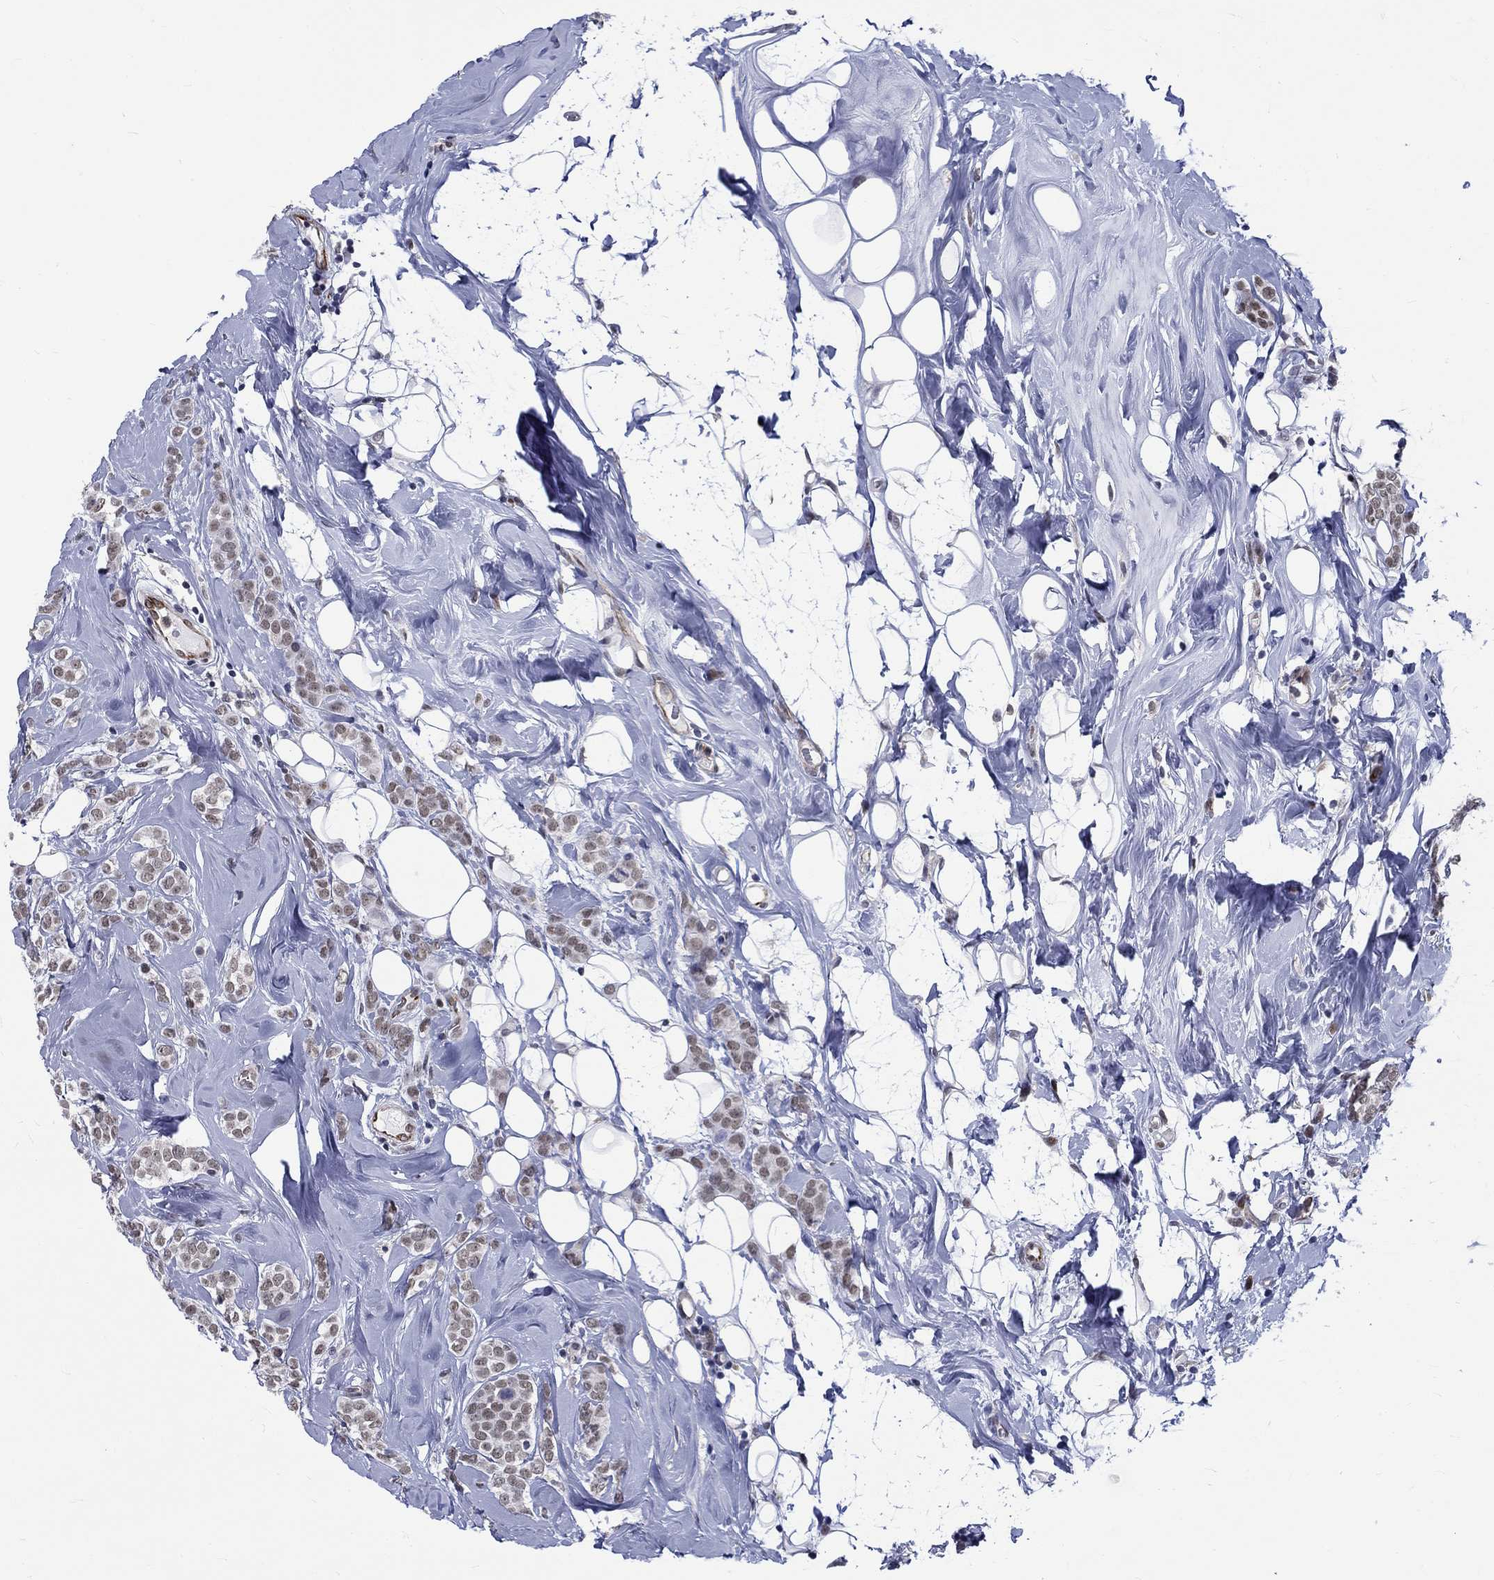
{"staining": {"intensity": "weak", "quantity": "25%-75%", "location": "cytoplasmic/membranous,nuclear"}, "tissue": "breast cancer", "cell_type": "Tumor cells", "image_type": "cancer", "snomed": [{"axis": "morphology", "description": "Lobular carcinoma"}, {"axis": "topography", "description": "Breast"}], "caption": "Immunohistochemistry (IHC) photomicrograph of human breast cancer (lobular carcinoma) stained for a protein (brown), which demonstrates low levels of weak cytoplasmic/membranous and nuclear positivity in approximately 25%-75% of tumor cells.", "gene": "ST6GALNAC1", "patient": {"sex": "female", "age": 49}}